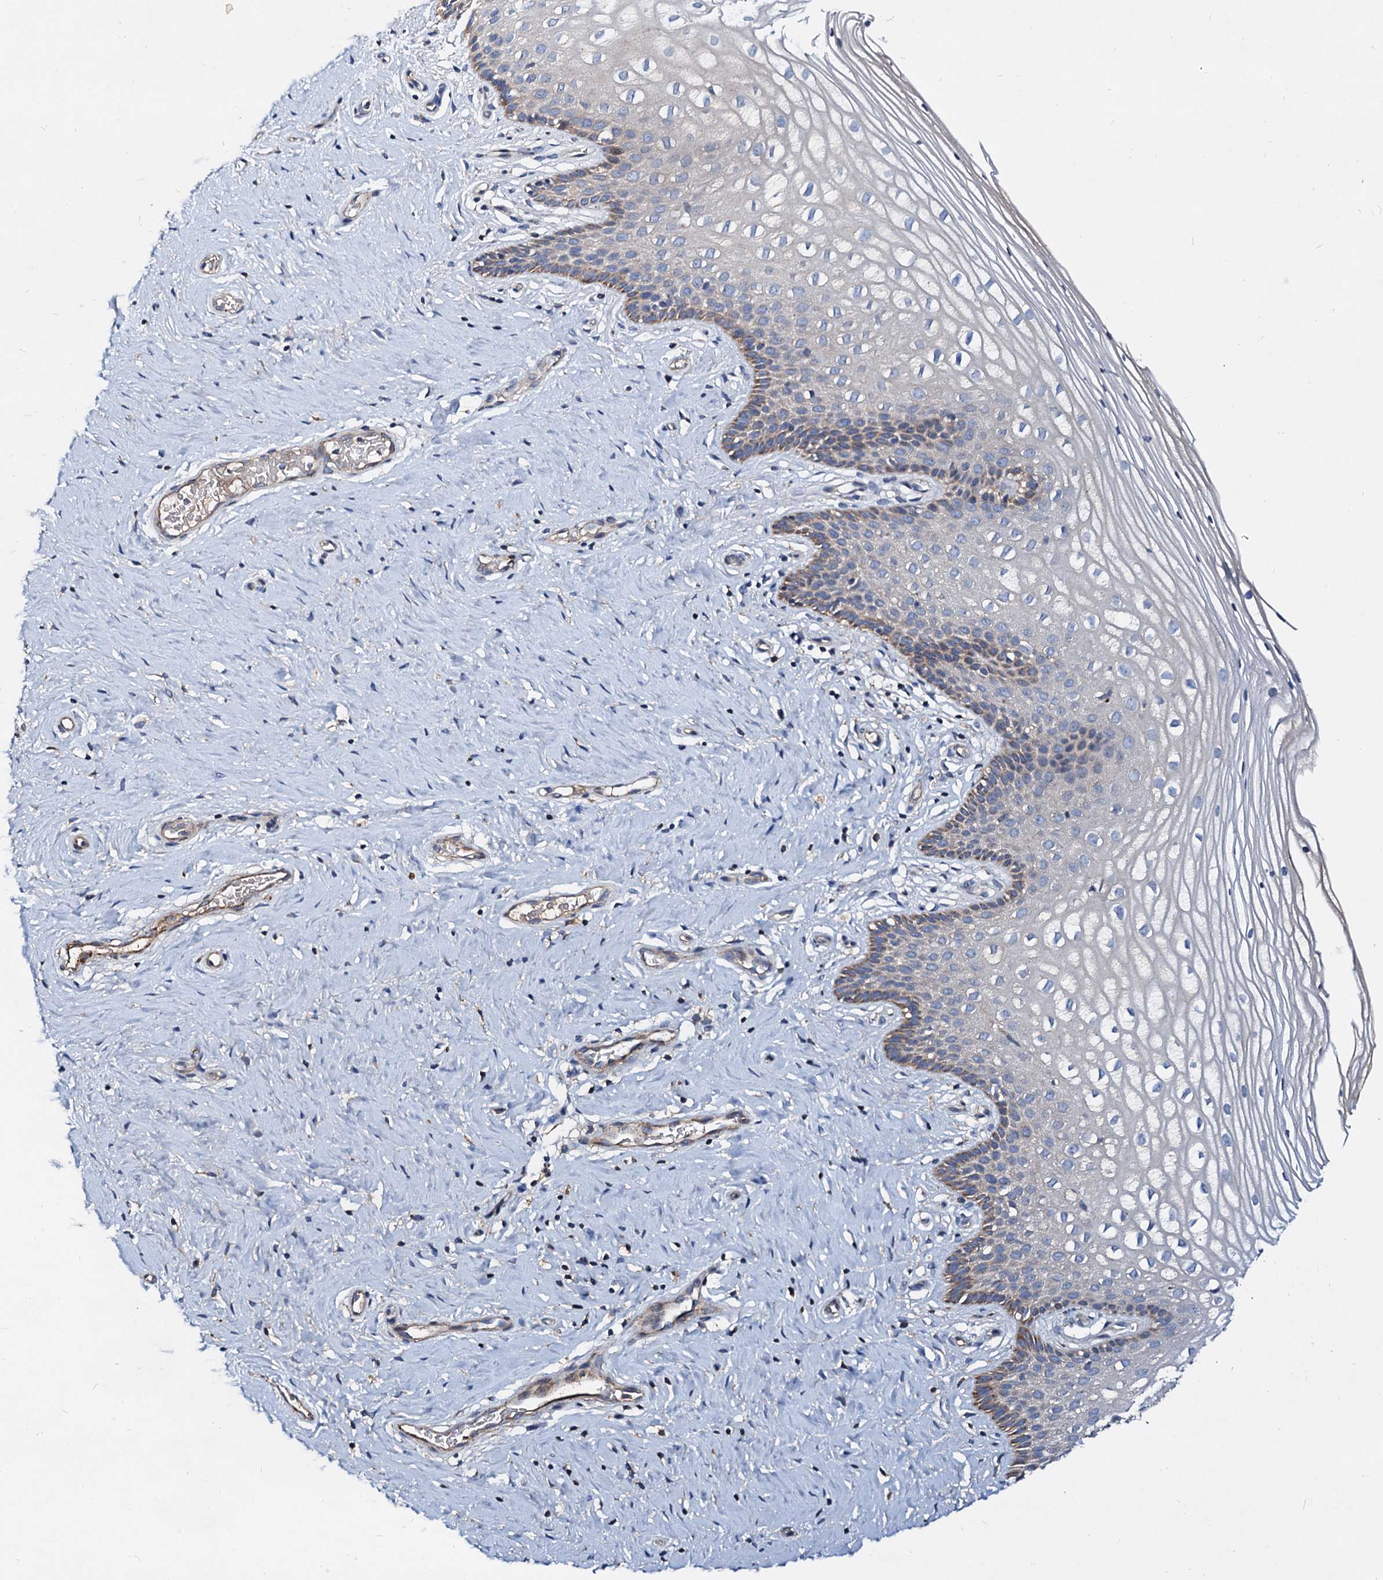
{"staining": {"intensity": "strong", "quantity": ">75%", "location": "cytoplasmic/membranous"}, "tissue": "cervix", "cell_type": "Glandular cells", "image_type": "normal", "snomed": [{"axis": "morphology", "description": "Normal tissue, NOS"}, {"axis": "topography", "description": "Cervix"}], "caption": "Brown immunohistochemical staining in normal human cervix demonstrates strong cytoplasmic/membranous positivity in about >75% of glandular cells.", "gene": "FIBIN", "patient": {"sex": "female", "age": 33}}